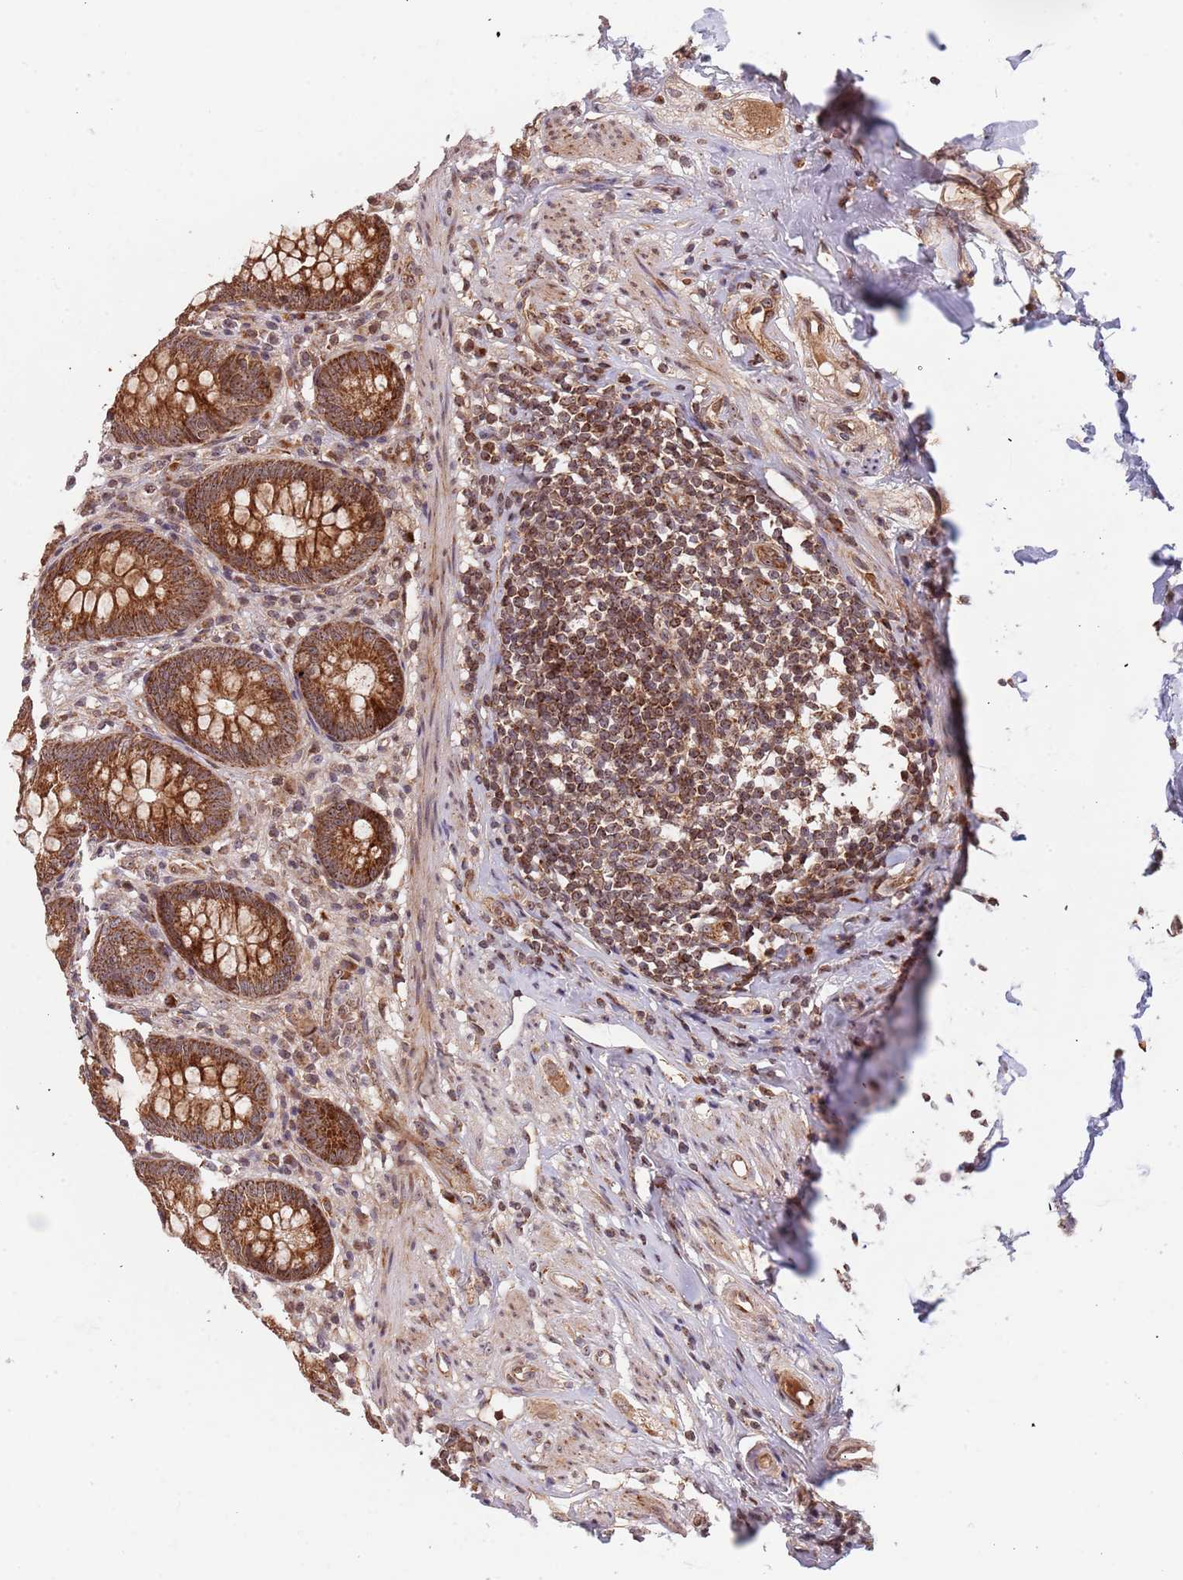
{"staining": {"intensity": "strong", "quantity": ">75%", "location": "cytoplasmic/membranous"}, "tissue": "appendix", "cell_type": "Glandular cells", "image_type": "normal", "snomed": [{"axis": "morphology", "description": "Normal tissue, NOS"}, {"axis": "topography", "description": "Appendix"}], "caption": "The histopathology image reveals a brown stain indicating the presence of a protein in the cytoplasmic/membranous of glandular cells in appendix. (DAB IHC with brightfield microscopy, high magnification).", "gene": "DCHS1", "patient": {"sex": "male", "age": 55}}